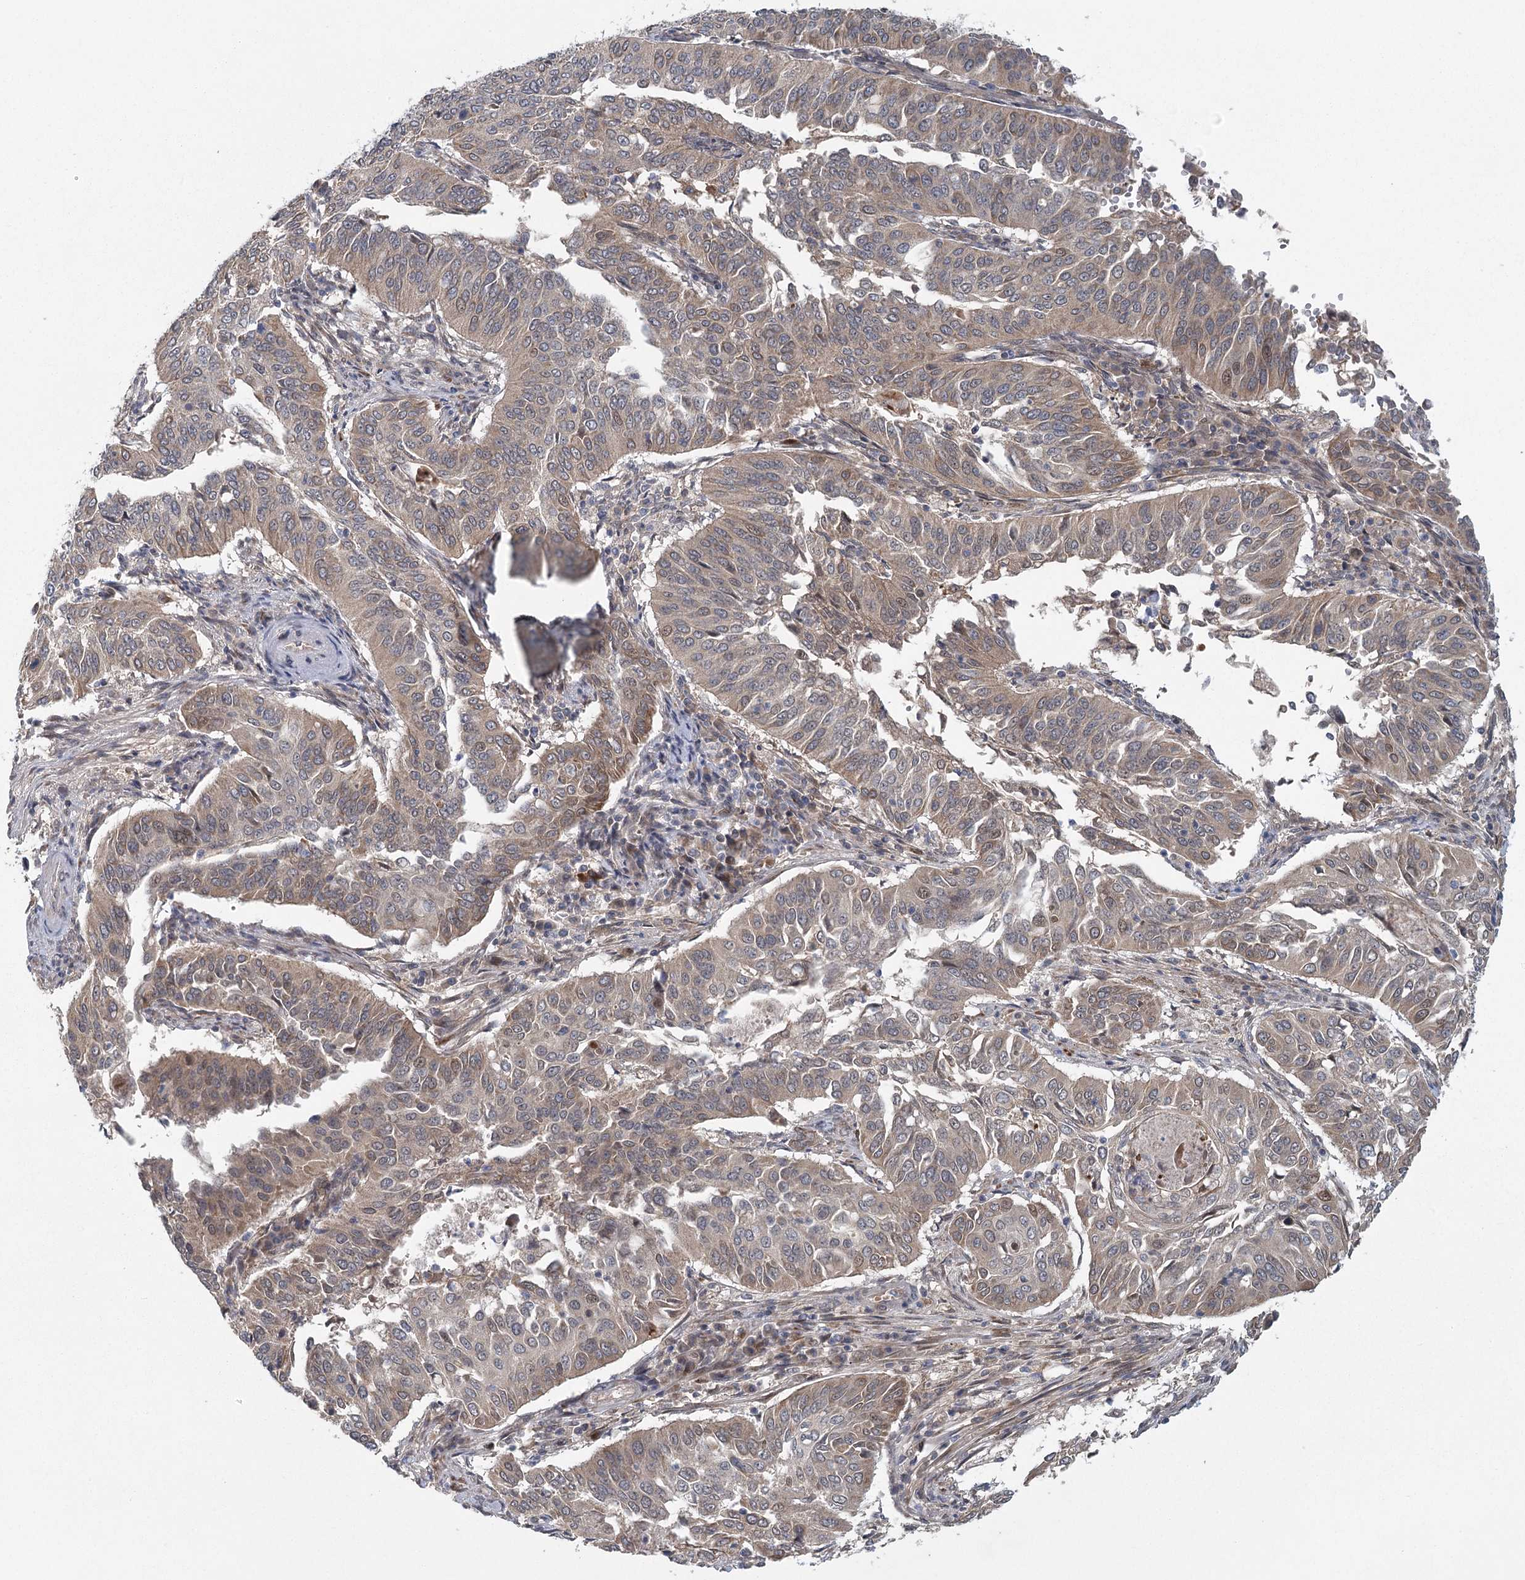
{"staining": {"intensity": "weak", "quantity": ">75%", "location": "cytoplasmic/membranous"}, "tissue": "cervical cancer", "cell_type": "Tumor cells", "image_type": "cancer", "snomed": [{"axis": "morphology", "description": "Normal tissue, NOS"}, {"axis": "morphology", "description": "Squamous cell carcinoma, NOS"}, {"axis": "topography", "description": "Cervix"}], "caption": "Weak cytoplasmic/membranous protein positivity is identified in approximately >75% of tumor cells in cervical cancer. (DAB (3,3'-diaminobenzidine) = brown stain, brightfield microscopy at high magnification).", "gene": "LRRC14B", "patient": {"sex": "female", "age": 39}}